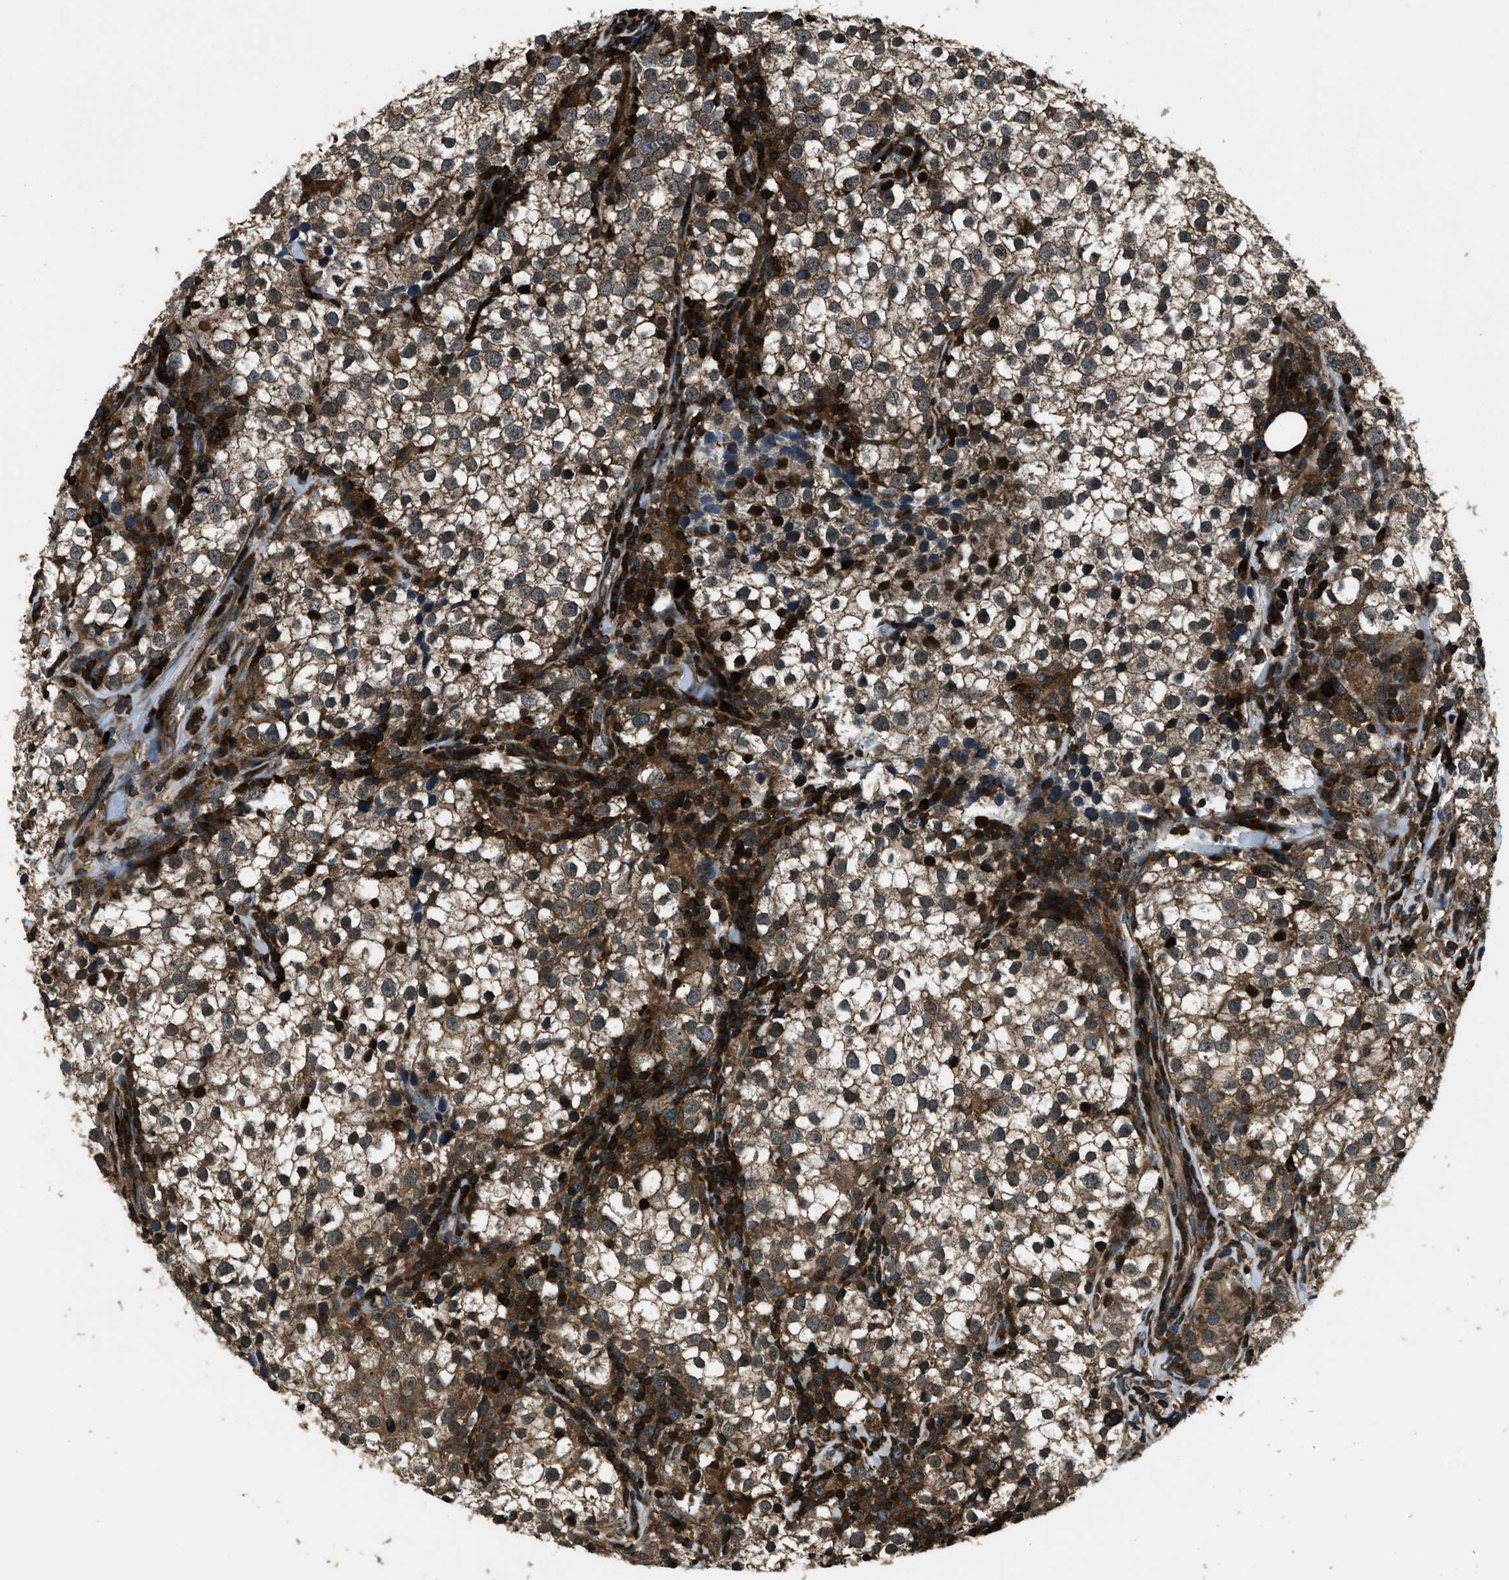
{"staining": {"intensity": "moderate", "quantity": ">75%", "location": "cytoplasmic/membranous,nuclear"}, "tissue": "testis cancer", "cell_type": "Tumor cells", "image_type": "cancer", "snomed": [{"axis": "morphology", "description": "Seminoma, NOS"}, {"axis": "morphology", "description": "Carcinoma, Embryonal, NOS"}, {"axis": "topography", "description": "Testis"}], "caption": "A micrograph showing moderate cytoplasmic/membranous and nuclear staining in approximately >75% of tumor cells in testis cancer (seminoma), as visualized by brown immunohistochemical staining.", "gene": "SNX30", "patient": {"sex": "male", "age": 36}}